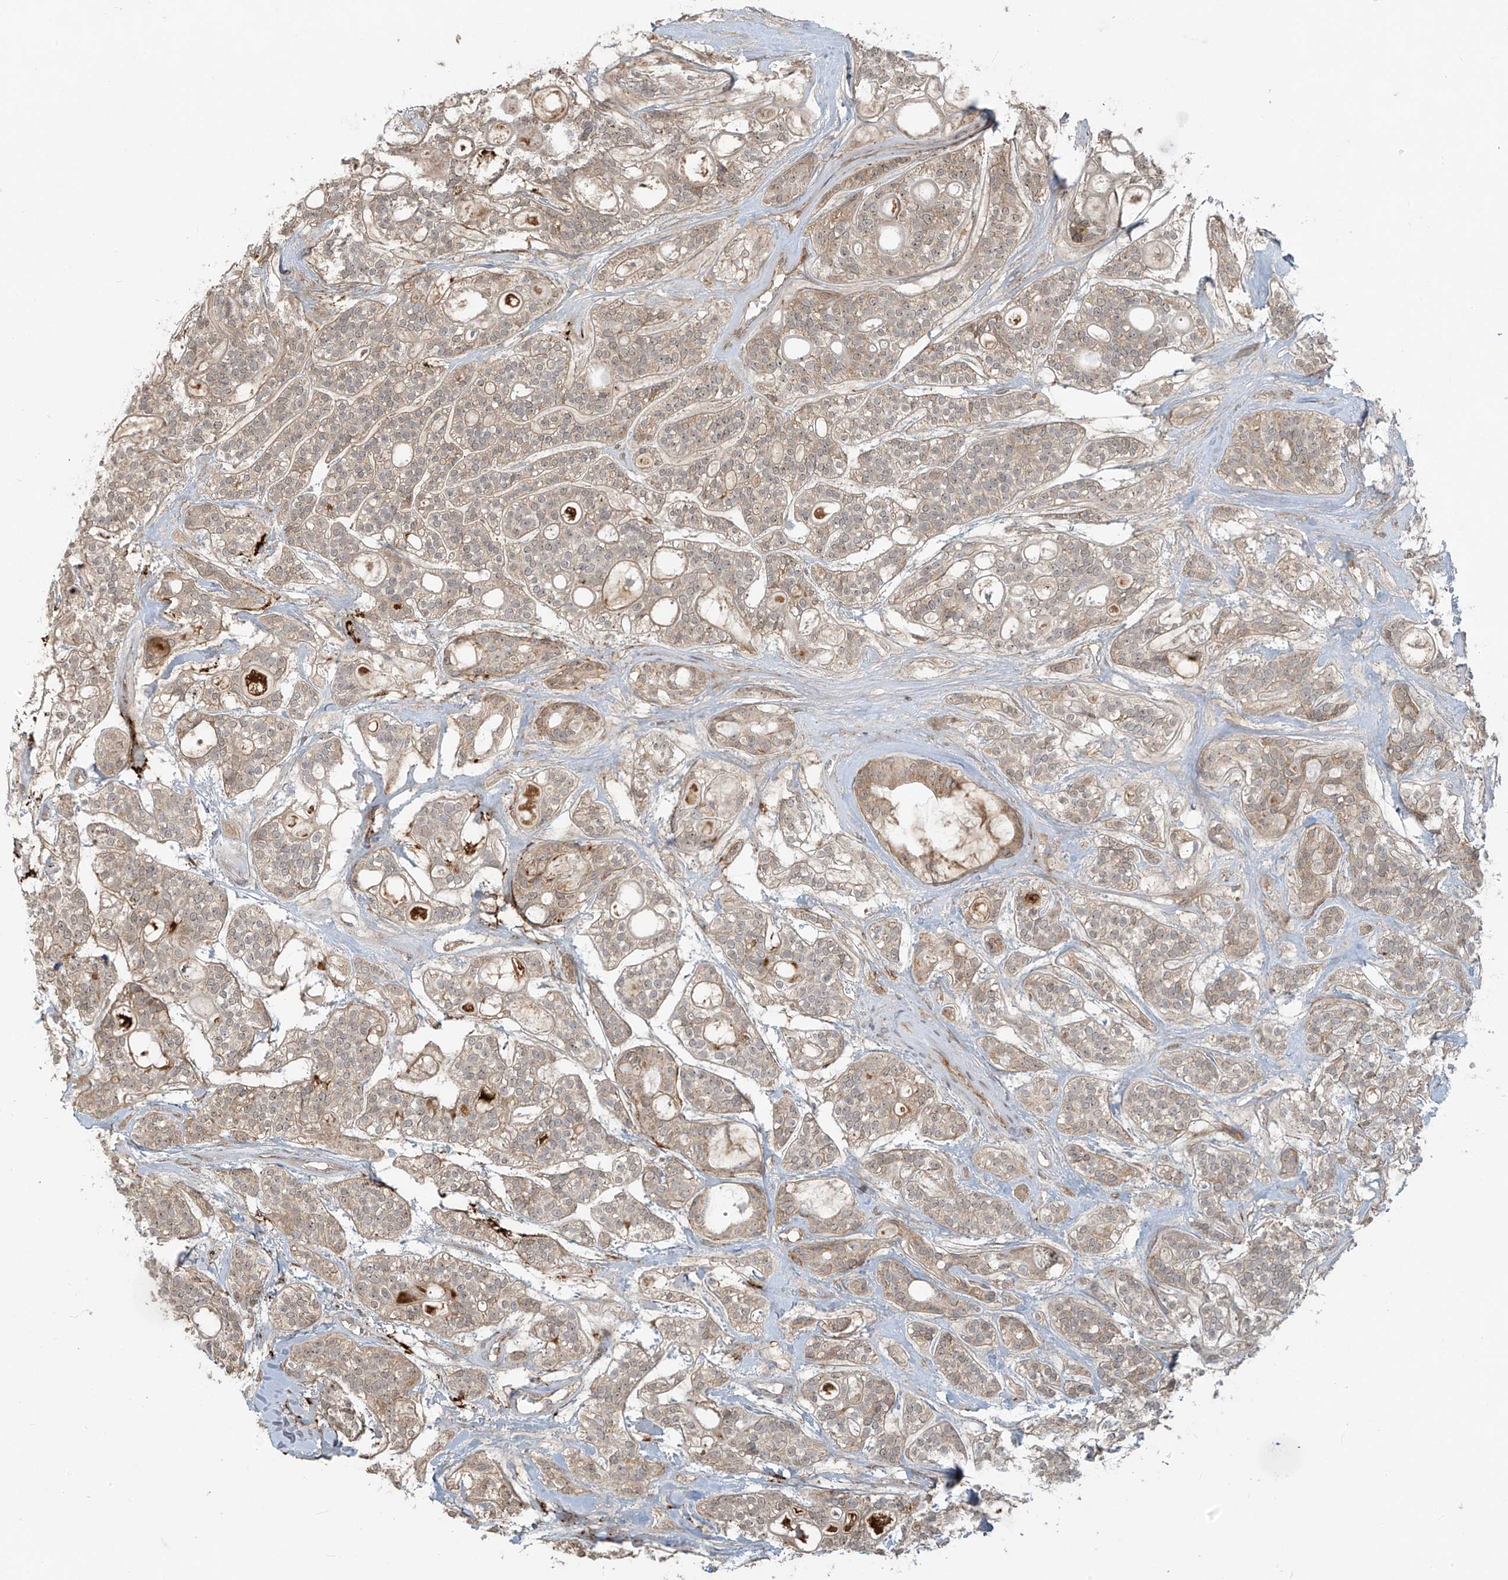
{"staining": {"intensity": "weak", "quantity": ">75%", "location": "cytoplasmic/membranous"}, "tissue": "head and neck cancer", "cell_type": "Tumor cells", "image_type": "cancer", "snomed": [{"axis": "morphology", "description": "Adenocarcinoma, NOS"}, {"axis": "topography", "description": "Head-Neck"}], "caption": "A histopathology image showing weak cytoplasmic/membranous positivity in about >75% of tumor cells in head and neck adenocarcinoma, as visualized by brown immunohistochemical staining.", "gene": "KATNIP", "patient": {"sex": "male", "age": 66}}